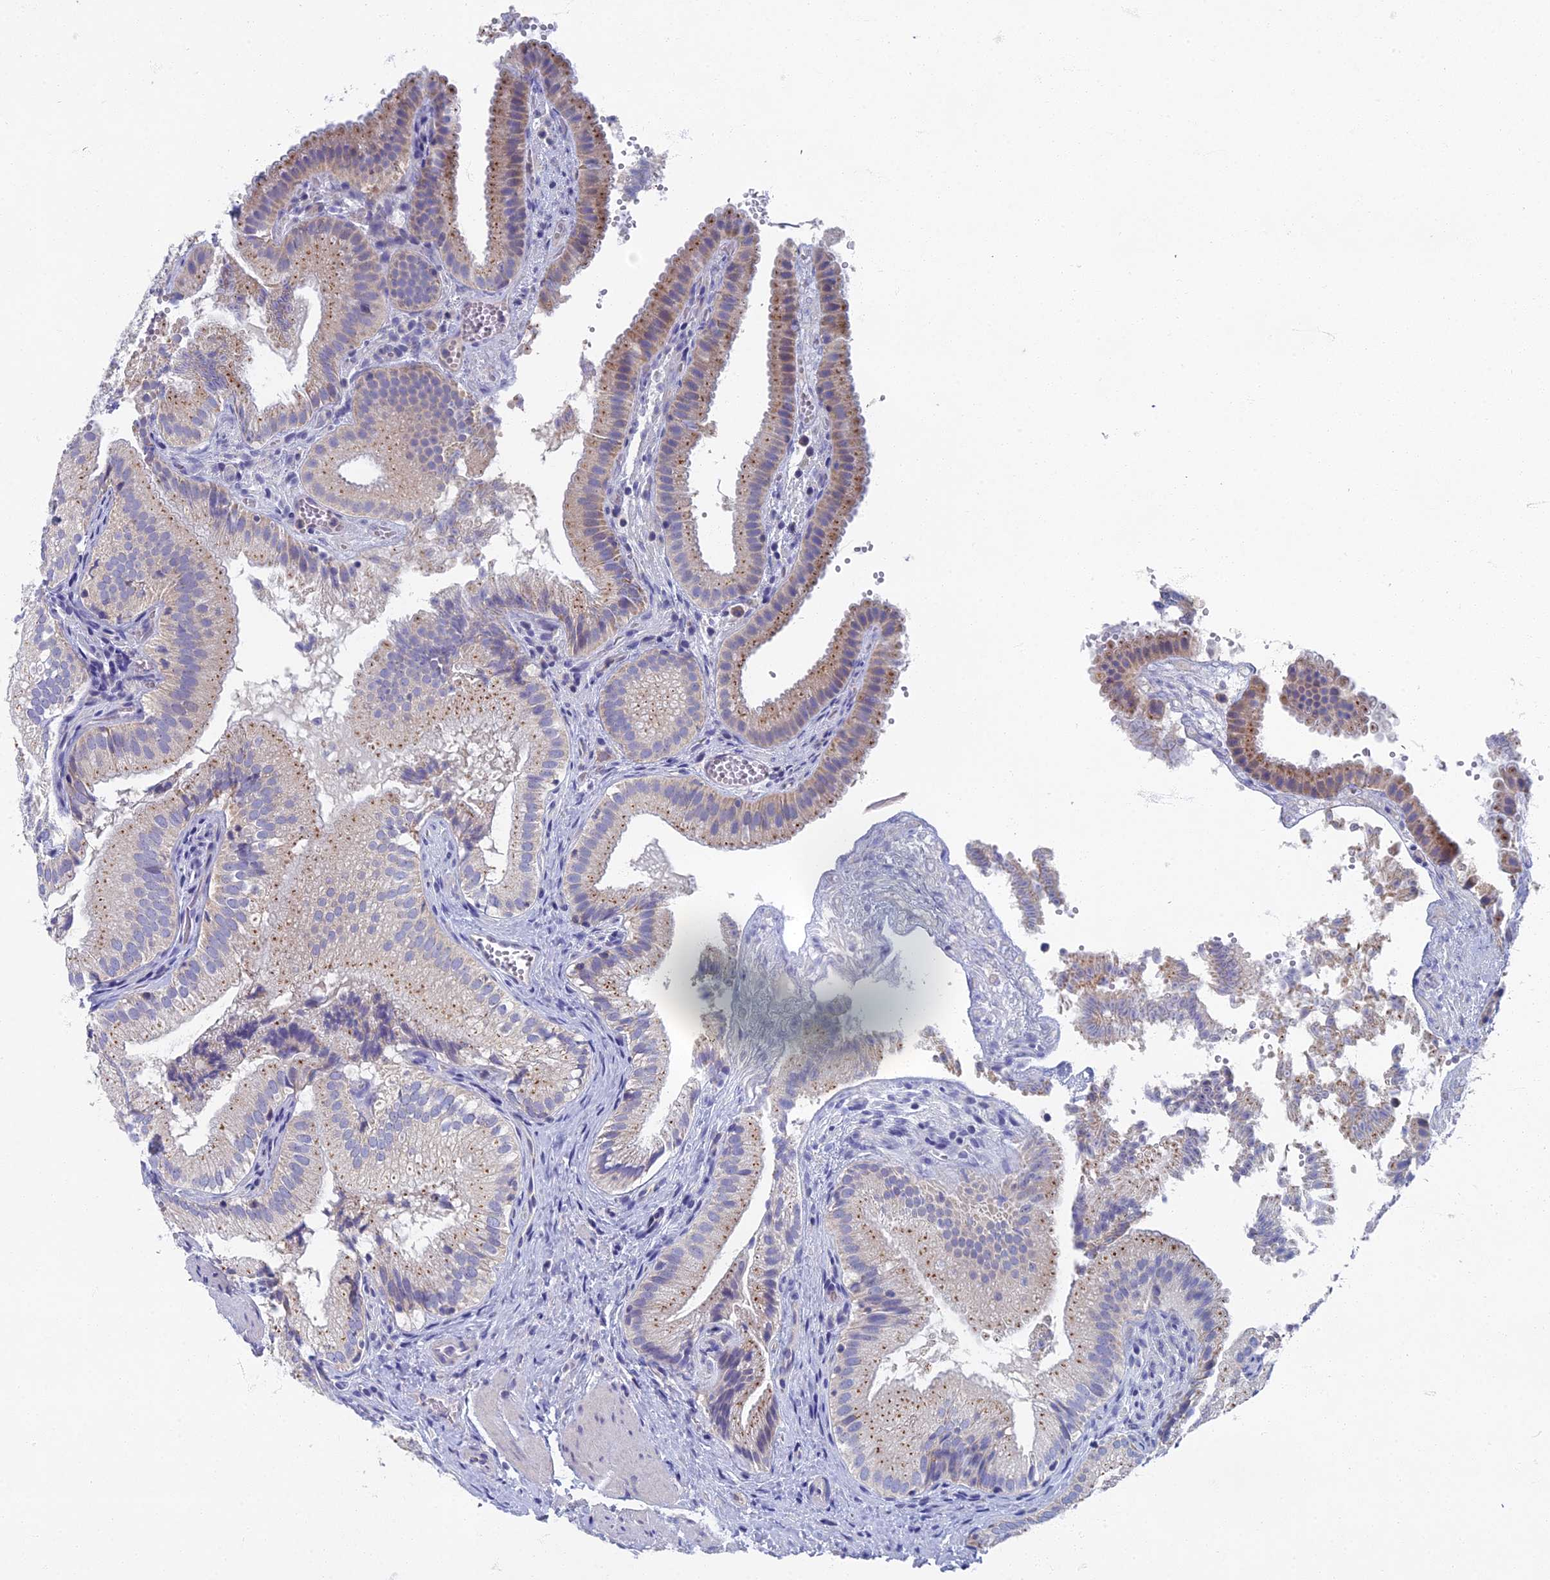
{"staining": {"intensity": "moderate", "quantity": "25%-75%", "location": "cytoplasmic/membranous"}, "tissue": "gallbladder", "cell_type": "Glandular cells", "image_type": "normal", "snomed": [{"axis": "morphology", "description": "Normal tissue, NOS"}, {"axis": "topography", "description": "Gallbladder"}], "caption": "Glandular cells display moderate cytoplasmic/membranous staining in about 25%-75% of cells in benign gallbladder.", "gene": "SPIN4", "patient": {"sex": "female", "age": 30}}